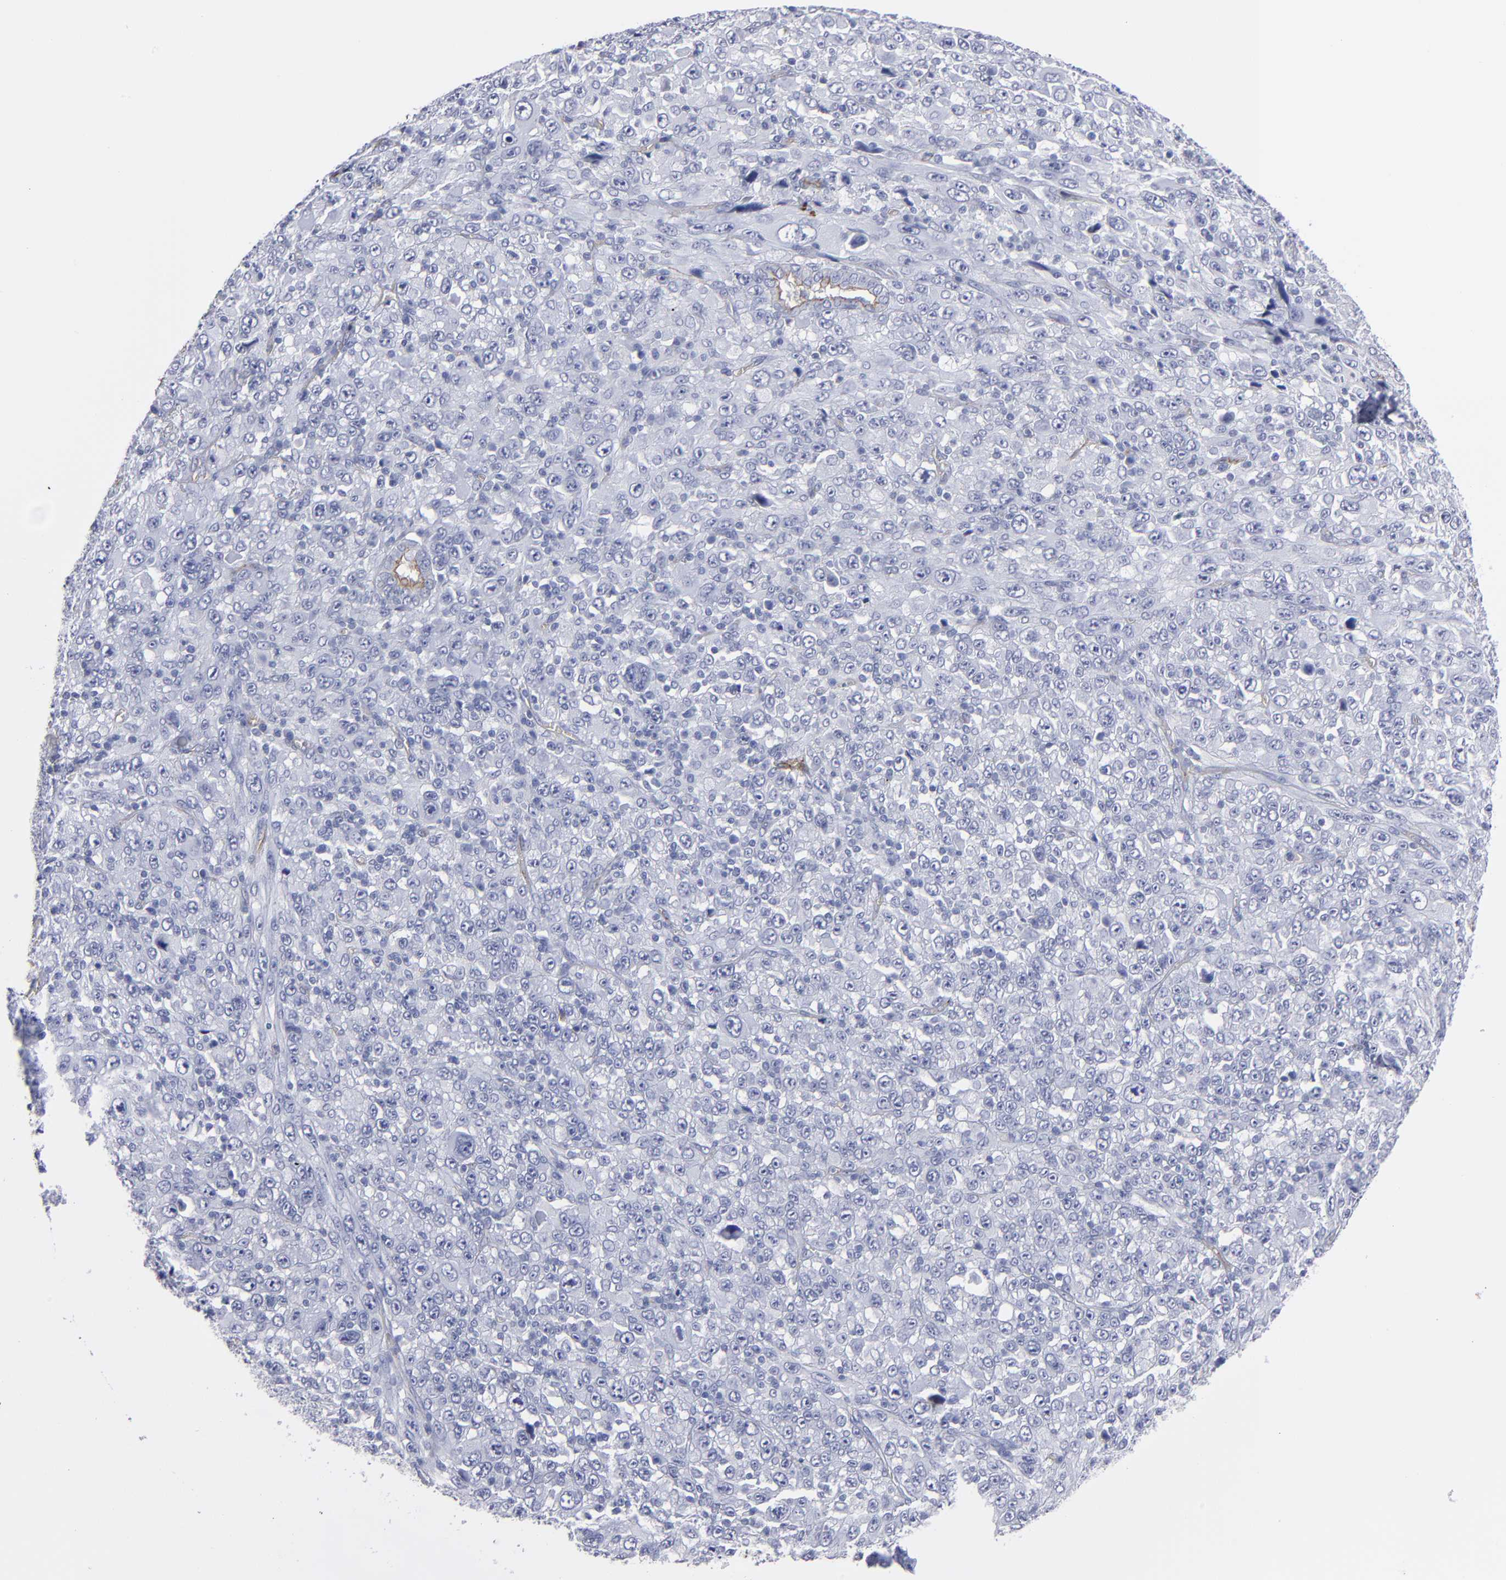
{"staining": {"intensity": "negative", "quantity": "none", "location": "none"}, "tissue": "melanoma", "cell_type": "Tumor cells", "image_type": "cancer", "snomed": [{"axis": "morphology", "description": "Malignant melanoma, Metastatic site"}, {"axis": "topography", "description": "Skin"}], "caption": "This is an immunohistochemistry (IHC) photomicrograph of melanoma. There is no staining in tumor cells.", "gene": "TM4SF1", "patient": {"sex": "female", "age": 56}}